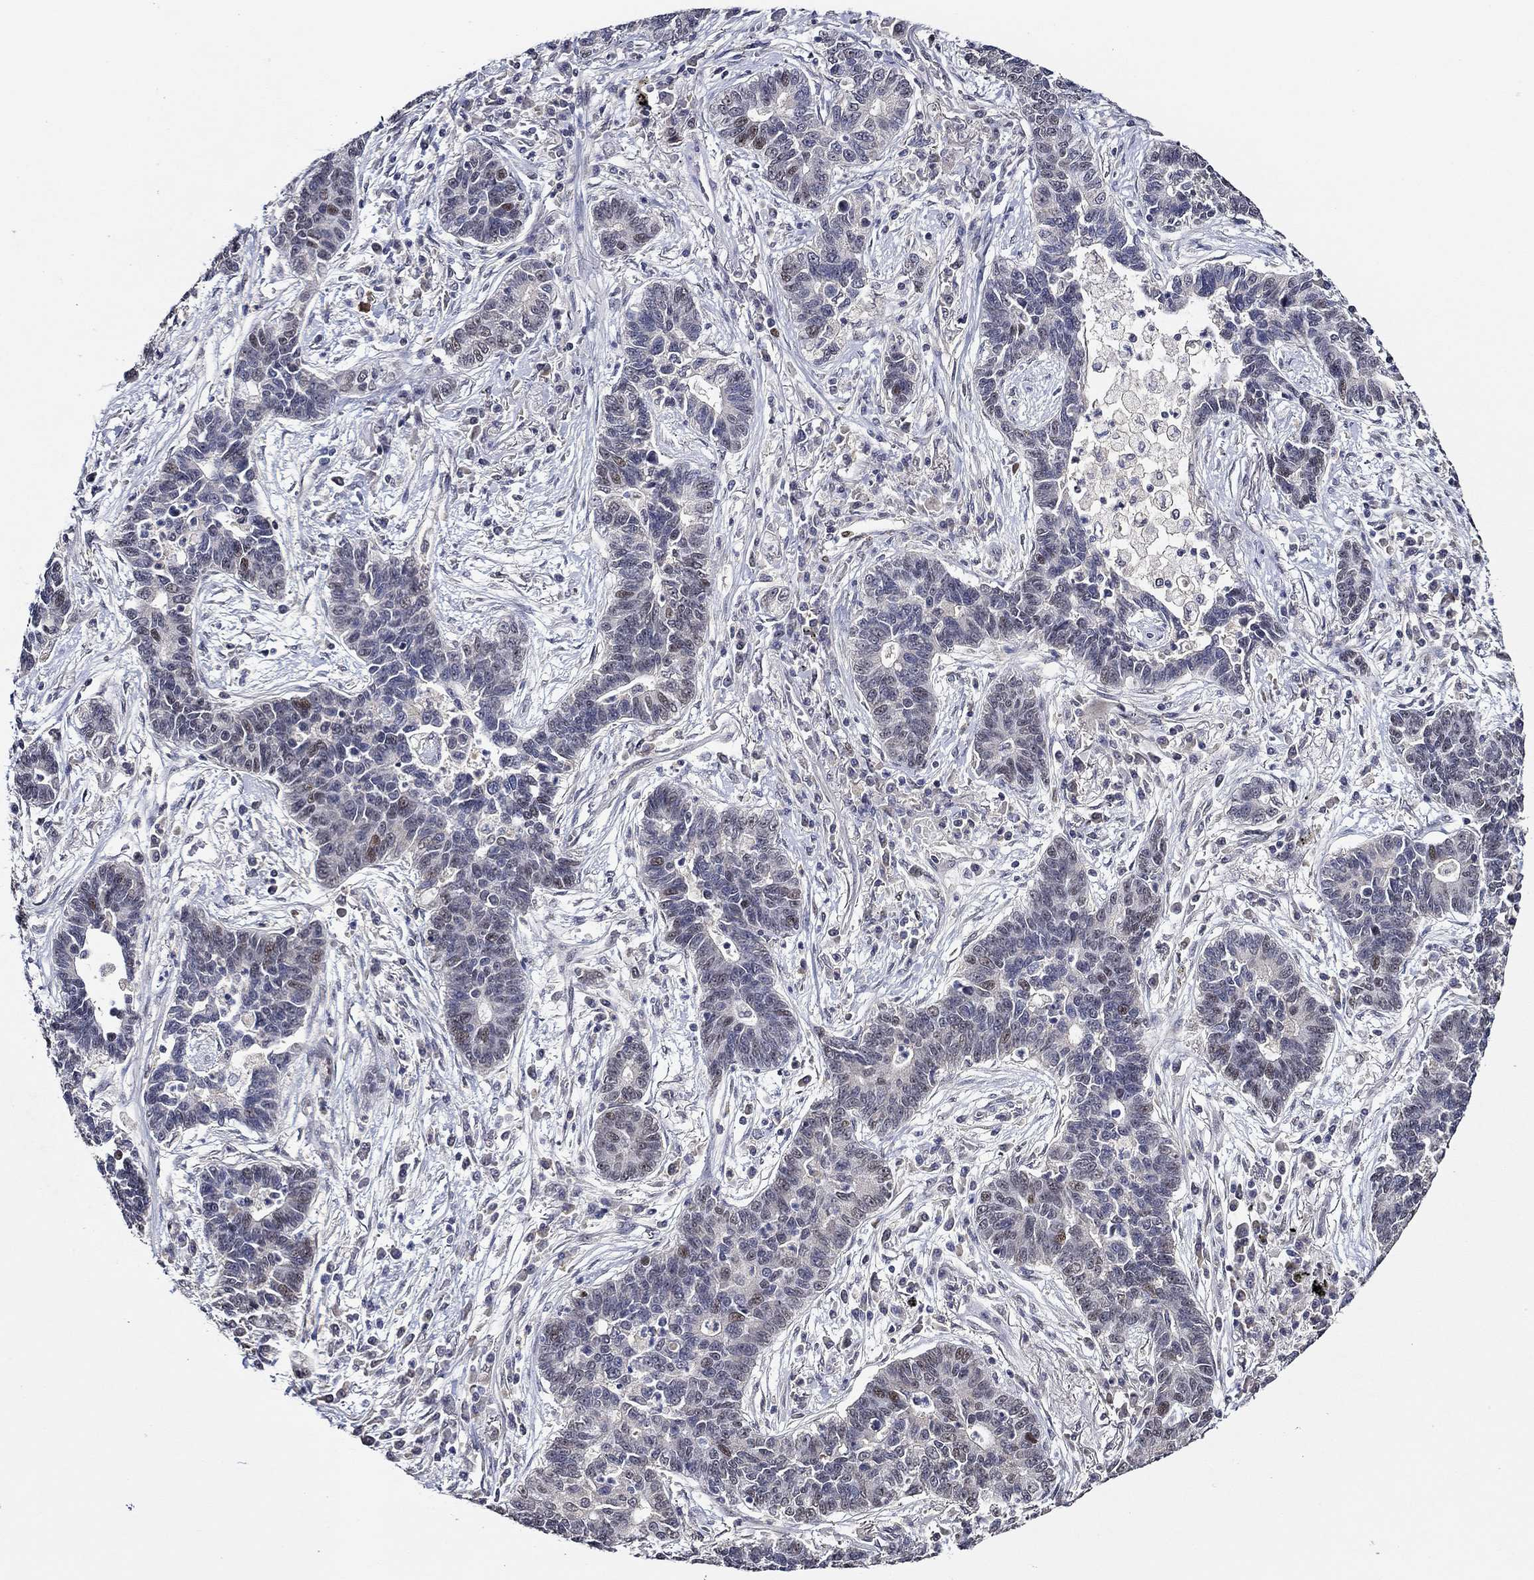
{"staining": {"intensity": "moderate", "quantity": "<25%", "location": "nuclear"}, "tissue": "lung cancer", "cell_type": "Tumor cells", "image_type": "cancer", "snomed": [{"axis": "morphology", "description": "Adenocarcinoma, NOS"}, {"axis": "topography", "description": "Lung"}], "caption": "Tumor cells demonstrate low levels of moderate nuclear expression in approximately <25% of cells in human adenocarcinoma (lung).", "gene": "GATA2", "patient": {"sex": "female", "age": 57}}